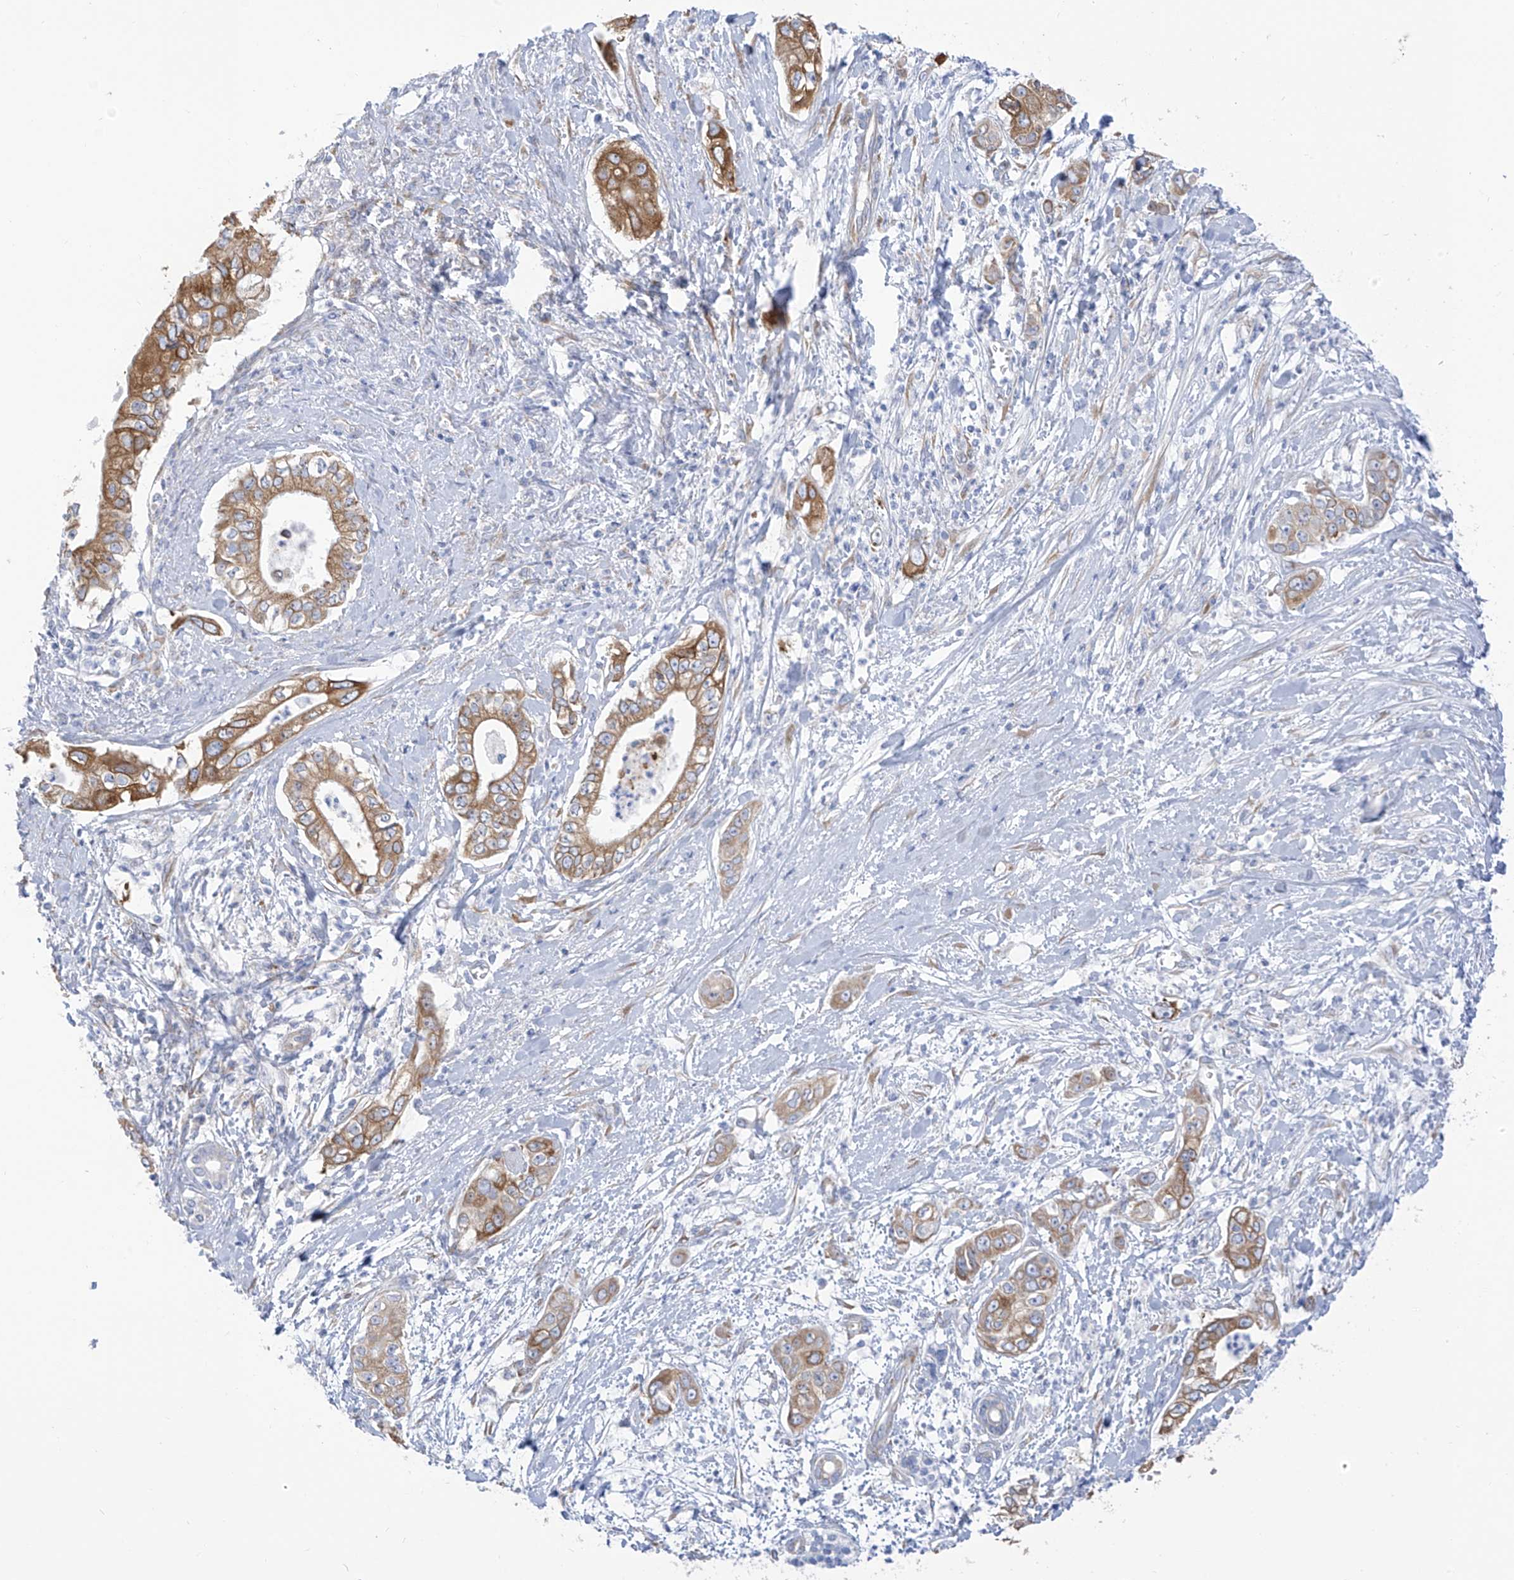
{"staining": {"intensity": "moderate", "quantity": ">75%", "location": "cytoplasmic/membranous"}, "tissue": "pancreatic cancer", "cell_type": "Tumor cells", "image_type": "cancer", "snomed": [{"axis": "morphology", "description": "Adenocarcinoma, NOS"}, {"axis": "topography", "description": "Pancreas"}], "caption": "About >75% of tumor cells in pancreatic adenocarcinoma reveal moderate cytoplasmic/membranous protein expression as visualized by brown immunohistochemical staining.", "gene": "RCN2", "patient": {"sex": "female", "age": 78}}